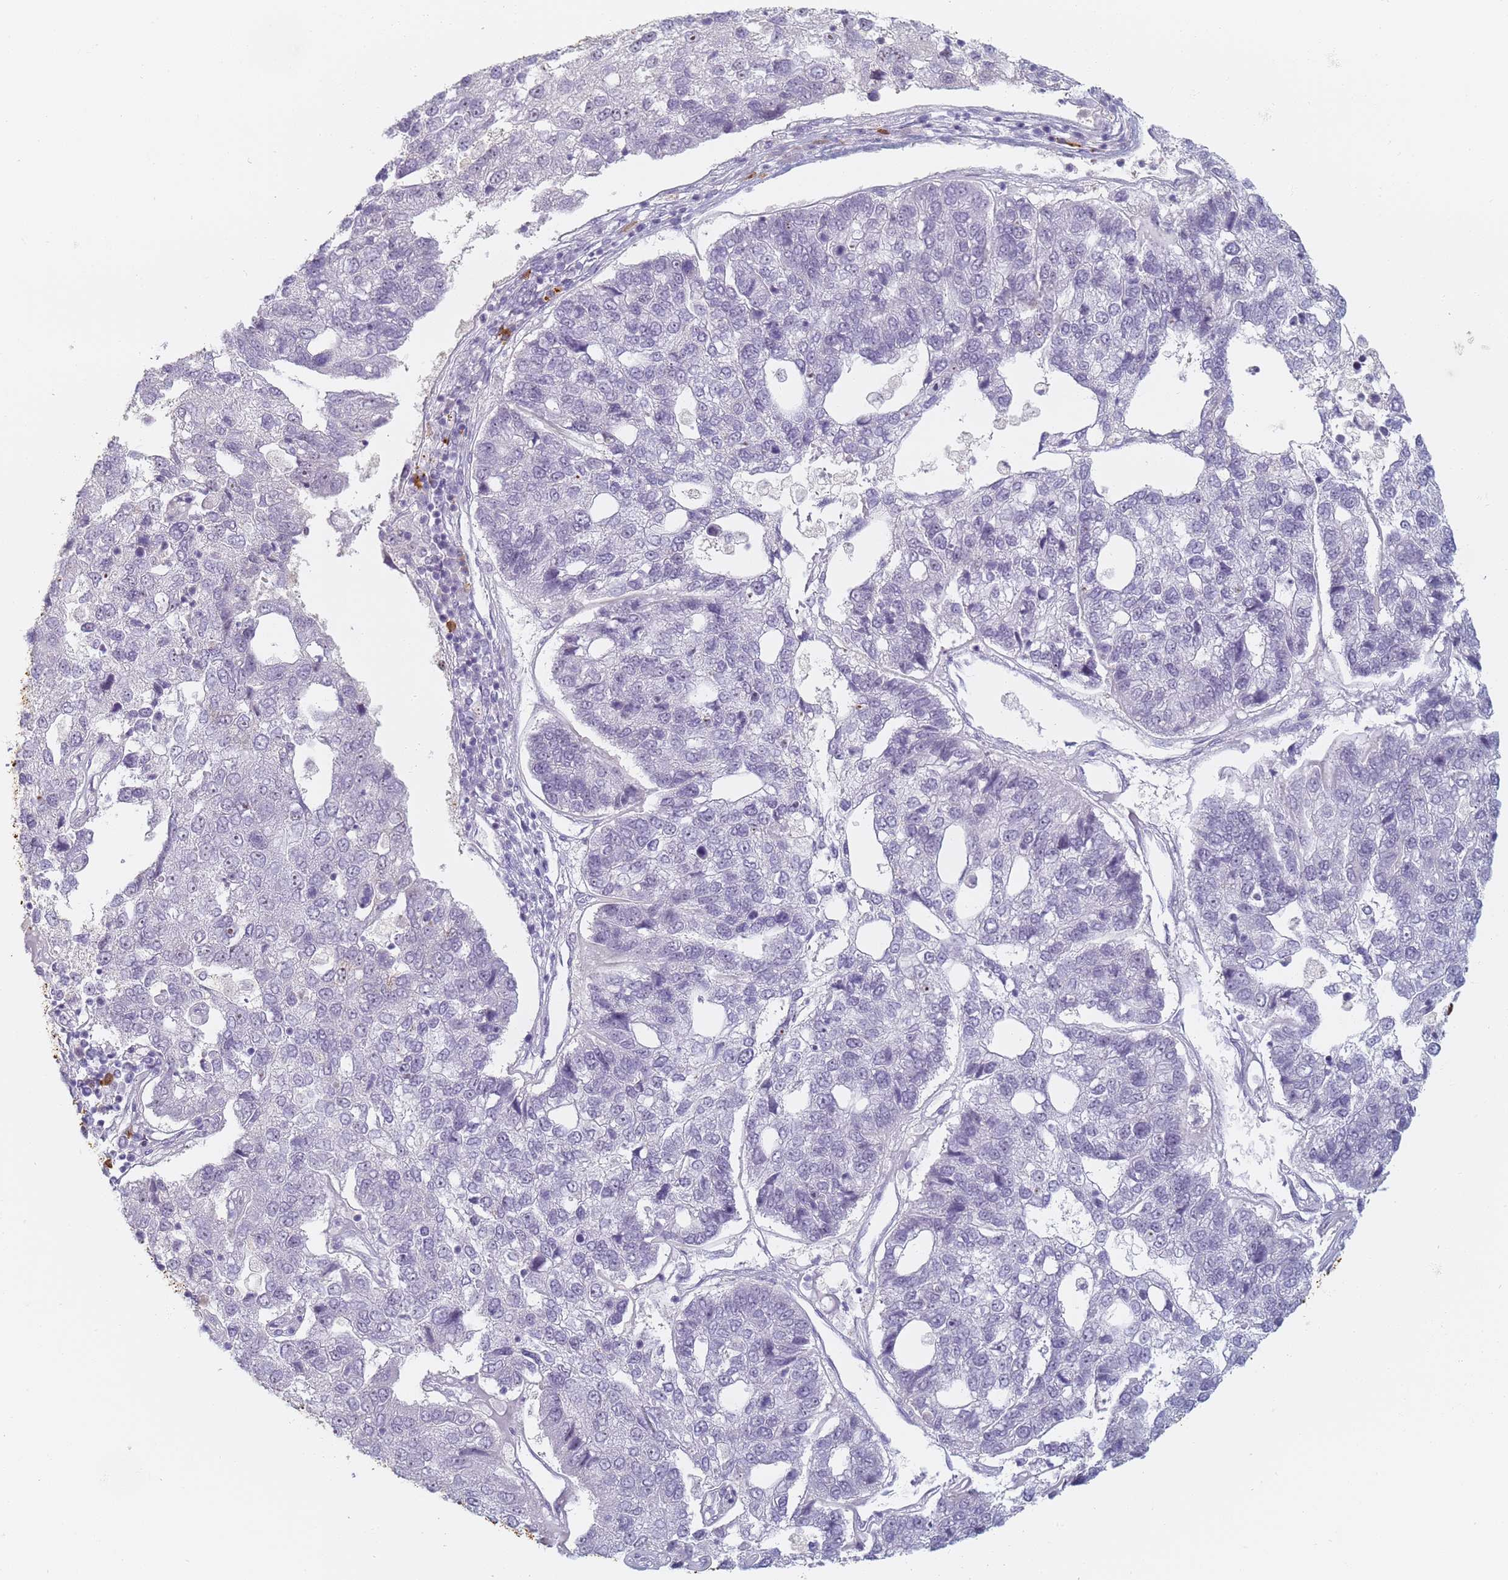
{"staining": {"intensity": "negative", "quantity": "none", "location": "none"}, "tissue": "pancreatic cancer", "cell_type": "Tumor cells", "image_type": "cancer", "snomed": [{"axis": "morphology", "description": "Adenocarcinoma, NOS"}, {"axis": "topography", "description": "Pancreas"}], "caption": "A histopathology image of pancreatic cancer stained for a protein reveals no brown staining in tumor cells.", "gene": "SLC38A9", "patient": {"sex": "female", "age": 61}}